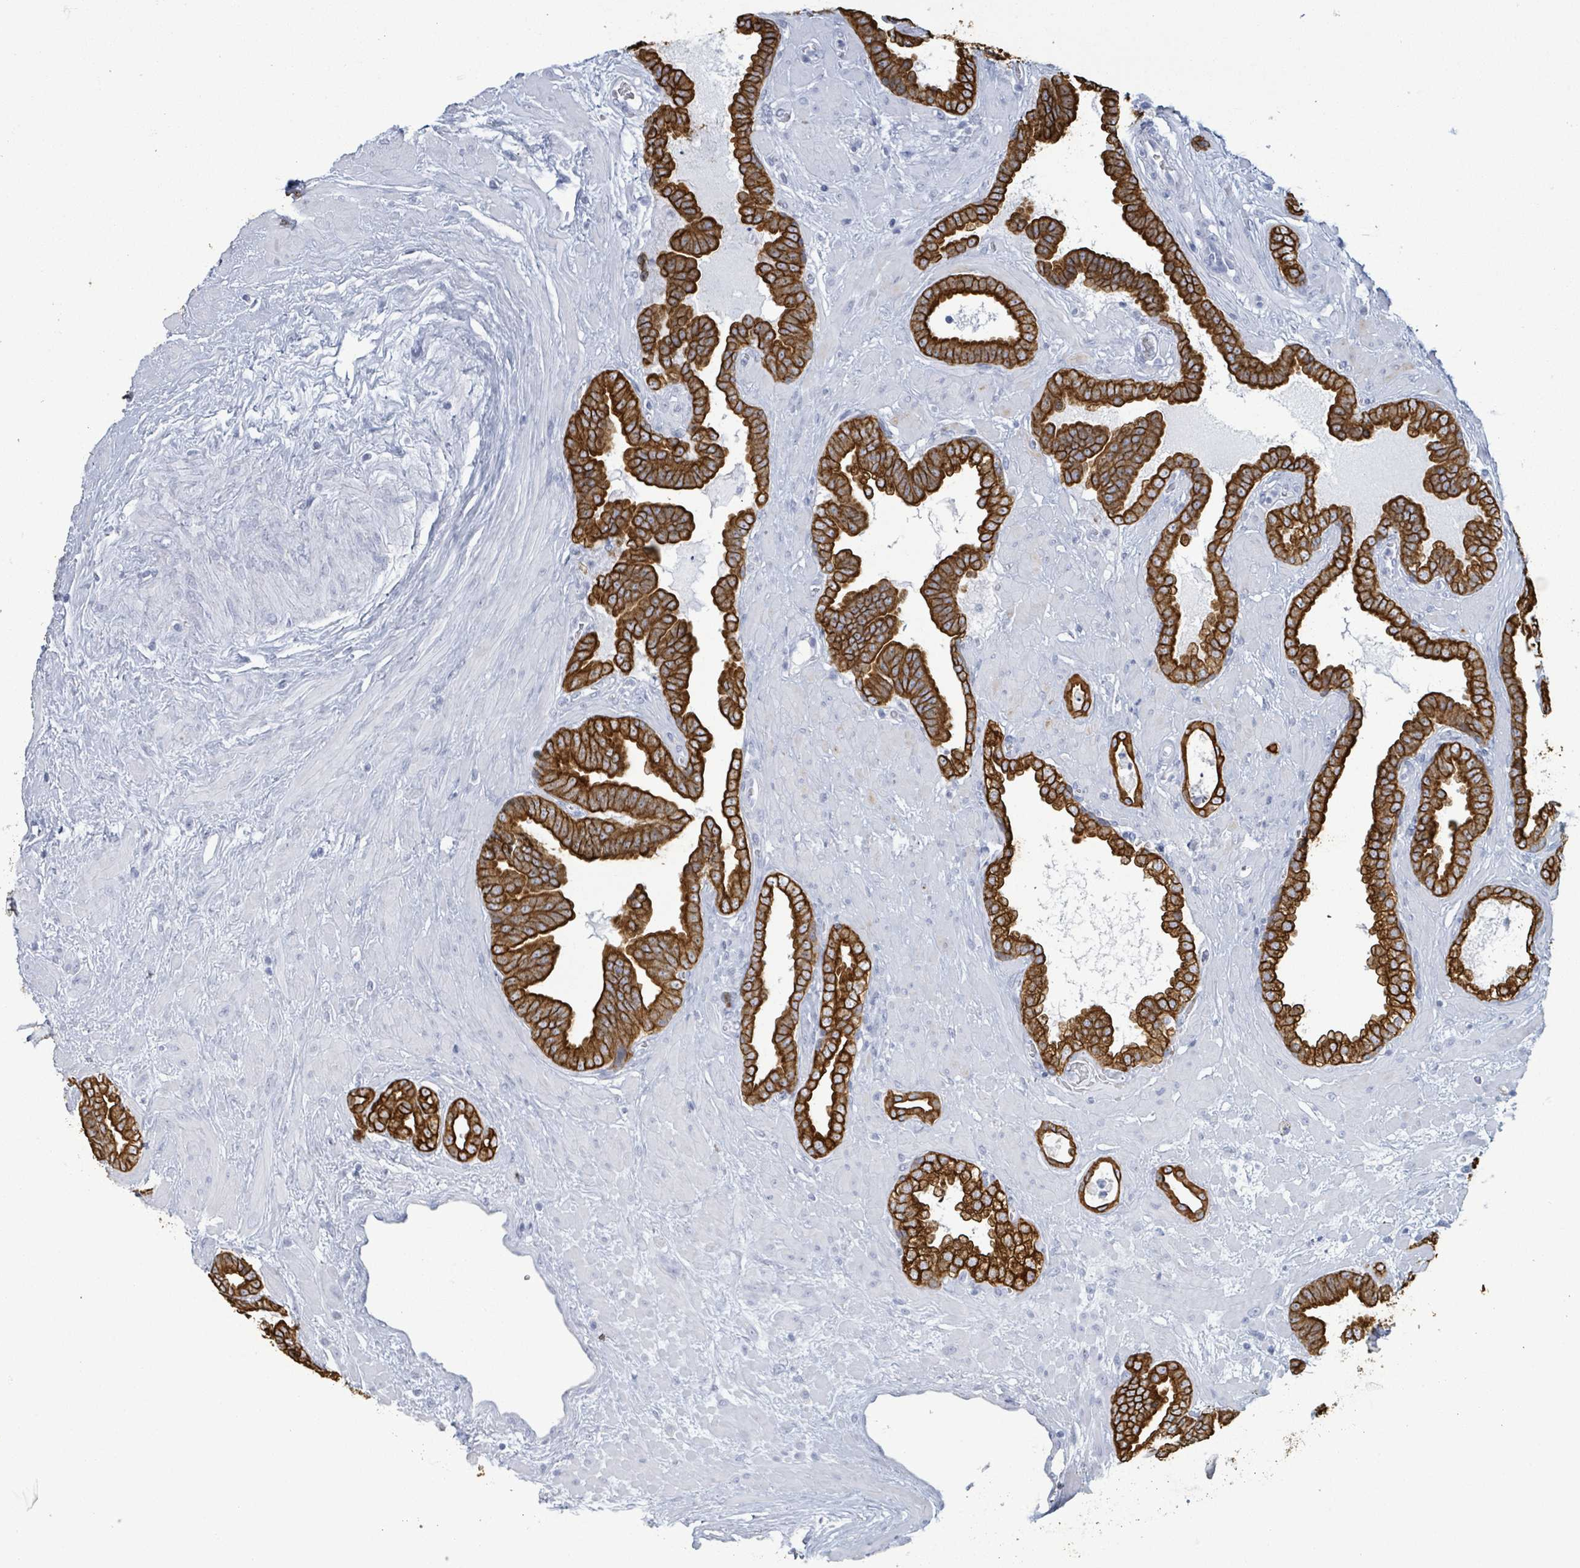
{"staining": {"intensity": "strong", "quantity": ">75%", "location": "cytoplasmic/membranous"}, "tissue": "prostate cancer", "cell_type": "Tumor cells", "image_type": "cancer", "snomed": [{"axis": "morphology", "description": "Adenocarcinoma, Low grade"}, {"axis": "topography", "description": "Prostate"}], "caption": "A micrograph showing strong cytoplasmic/membranous positivity in approximately >75% of tumor cells in prostate cancer, as visualized by brown immunohistochemical staining.", "gene": "KRT8", "patient": {"sex": "male", "age": 63}}